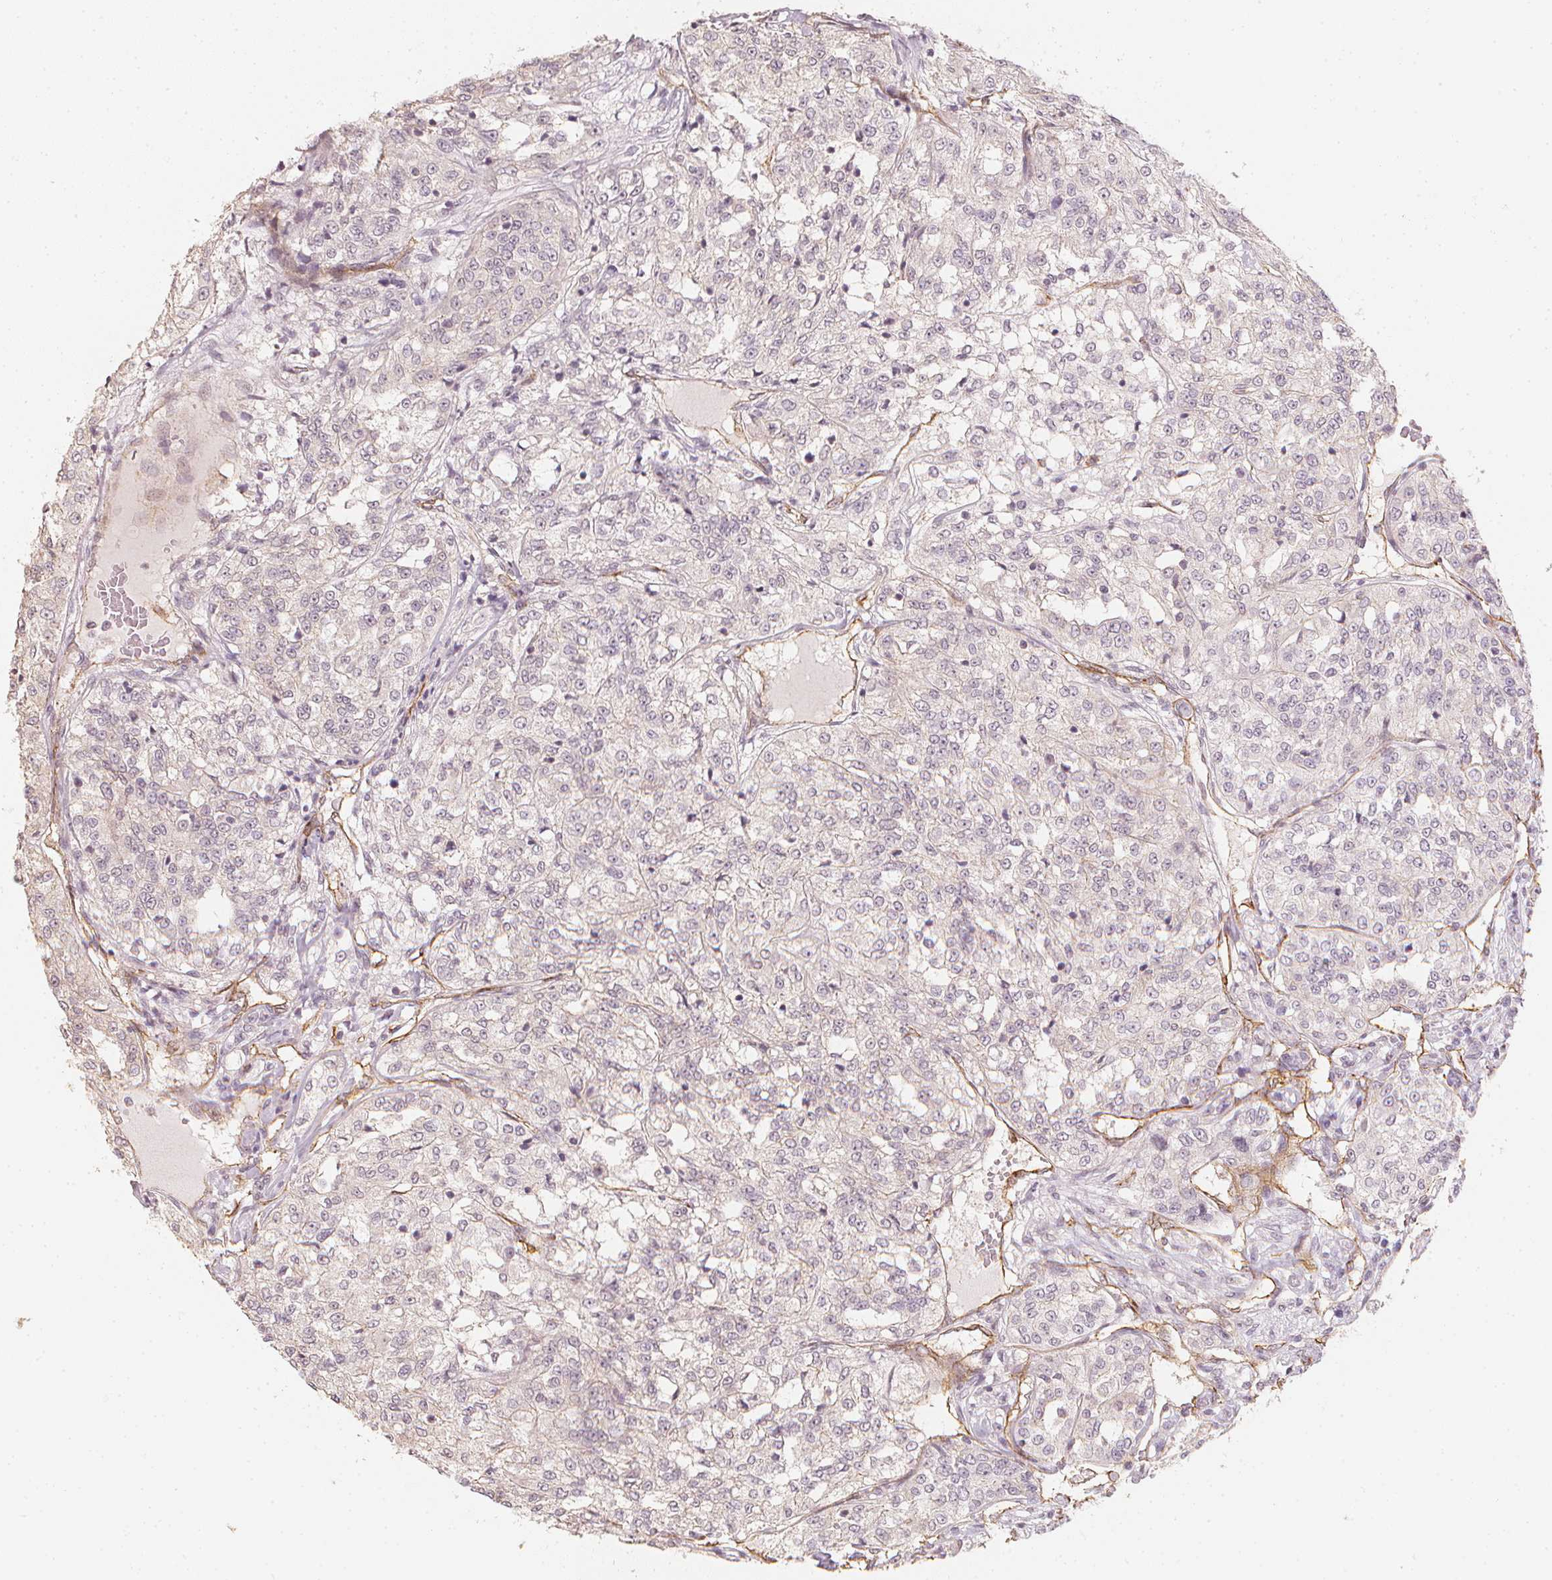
{"staining": {"intensity": "negative", "quantity": "none", "location": "none"}, "tissue": "renal cancer", "cell_type": "Tumor cells", "image_type": "cancer", "snomed": [{"axis": "morphology", "description": "Adenocarcinoma, NOS"}, {"axis": "topography", "description": "Kidney"}], "caption": "Renal adenocarcinoma stained for a protein using immunohistochemistry (IHC) shows no staining tumor cells.", "gene": "CIB1", "patient": {"sex": "female", "age": 63}}